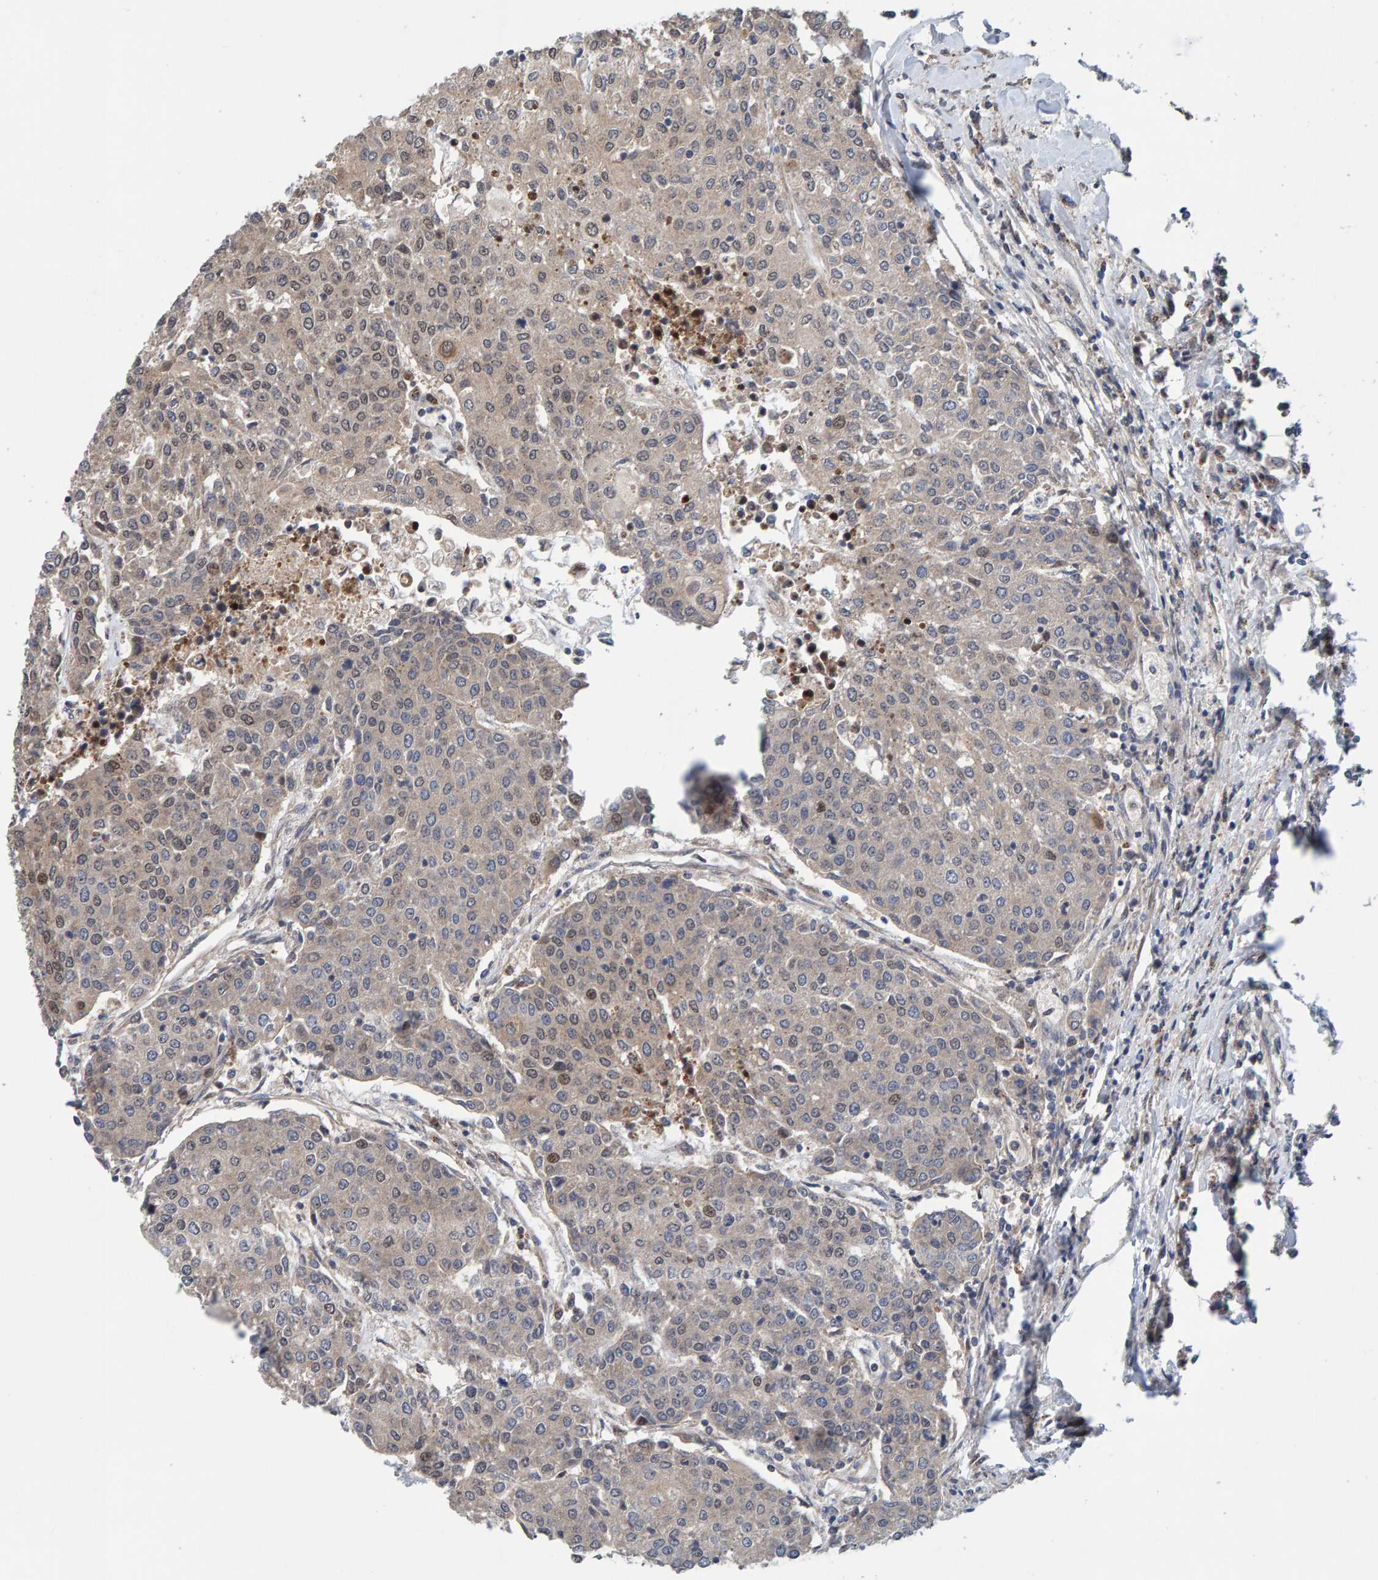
{"staining": {"intensity": "weak", "quantity": "25%-75%", "location": "cytoplasmic/membranous,nuclear"}, "tissue": "urothelial cancer", "cell_type": "Tumor cells", "image_type": "cancer", "snomed": [{"axis": "morphology", "description": "Urothelial carcinoma, High grade"}, {"axis": "topography", "description": "Urinary bladder"}], "caption": "Protein staining of urothelial cancer tissue demonstrates weak cytoplasmic/membranous and nuclear staining in about 25%-75% of tumor cells.", "gene": "CCDC25", "patient": {"sex": "female", "age": 85}}